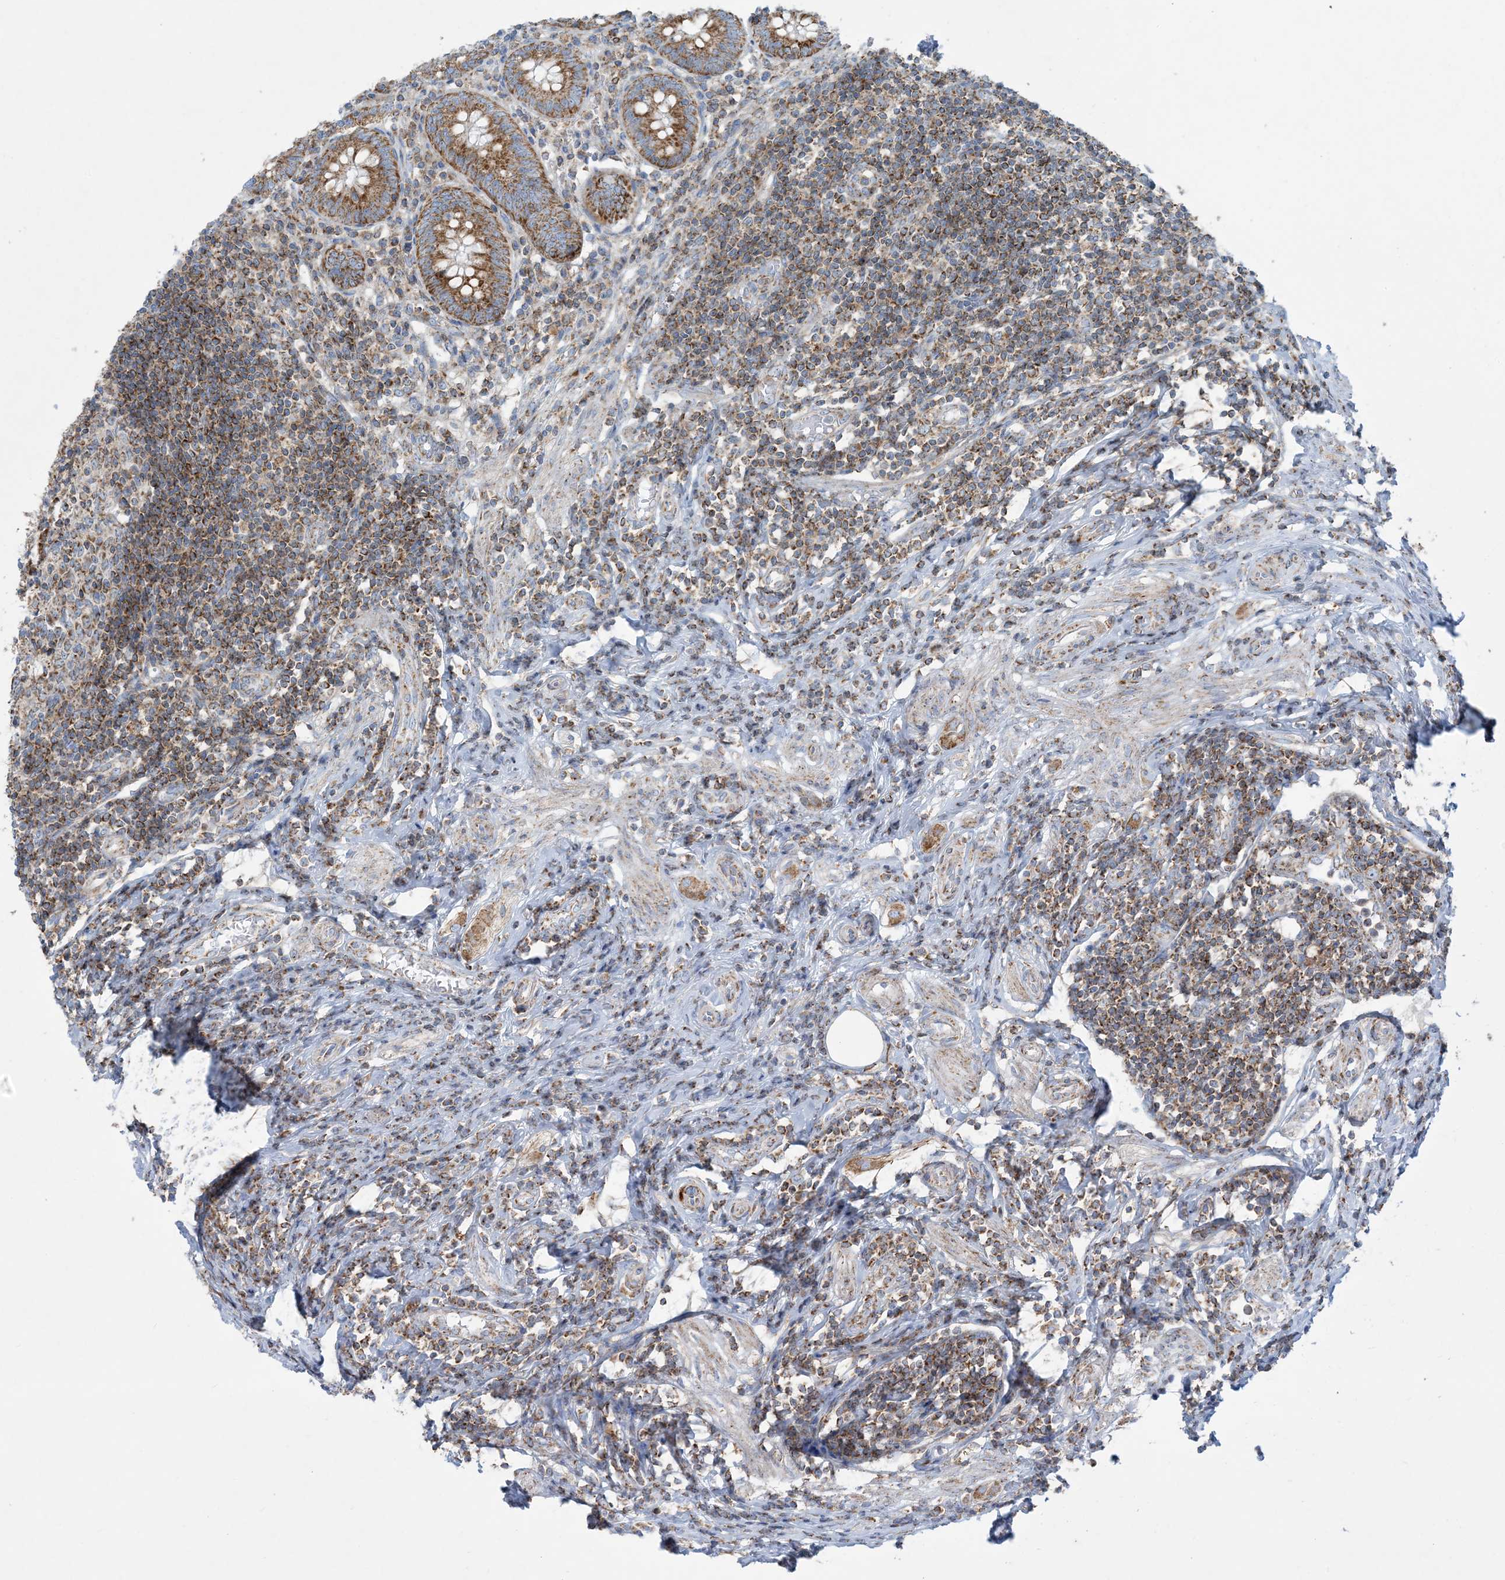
{"staining": {"intensity": "strong", "quantity": ">75%", "location": "cytoplasmic/membranous"}, "tissue": "appendix", "cell_type": "Glandular cells", "image_type": "normal", "snomed": [{"axis": "morphology", "description": "Normal tissue, NOS"}, {"axis": "topography", "description": "Appendix"}], "caption": "Immunohistochemistry (IHC) photomicrograph of unremarkable appendix: human appendix stained using immunohistochemistry demonstrates high levels of strong protein expression localized specifically in the cytoplasmic/membranous of glandular cells, appearing as a cytoplasmic/membranous brown color.", "gene": "BEND4", "patient": {"sex": "female", "age": 54}}